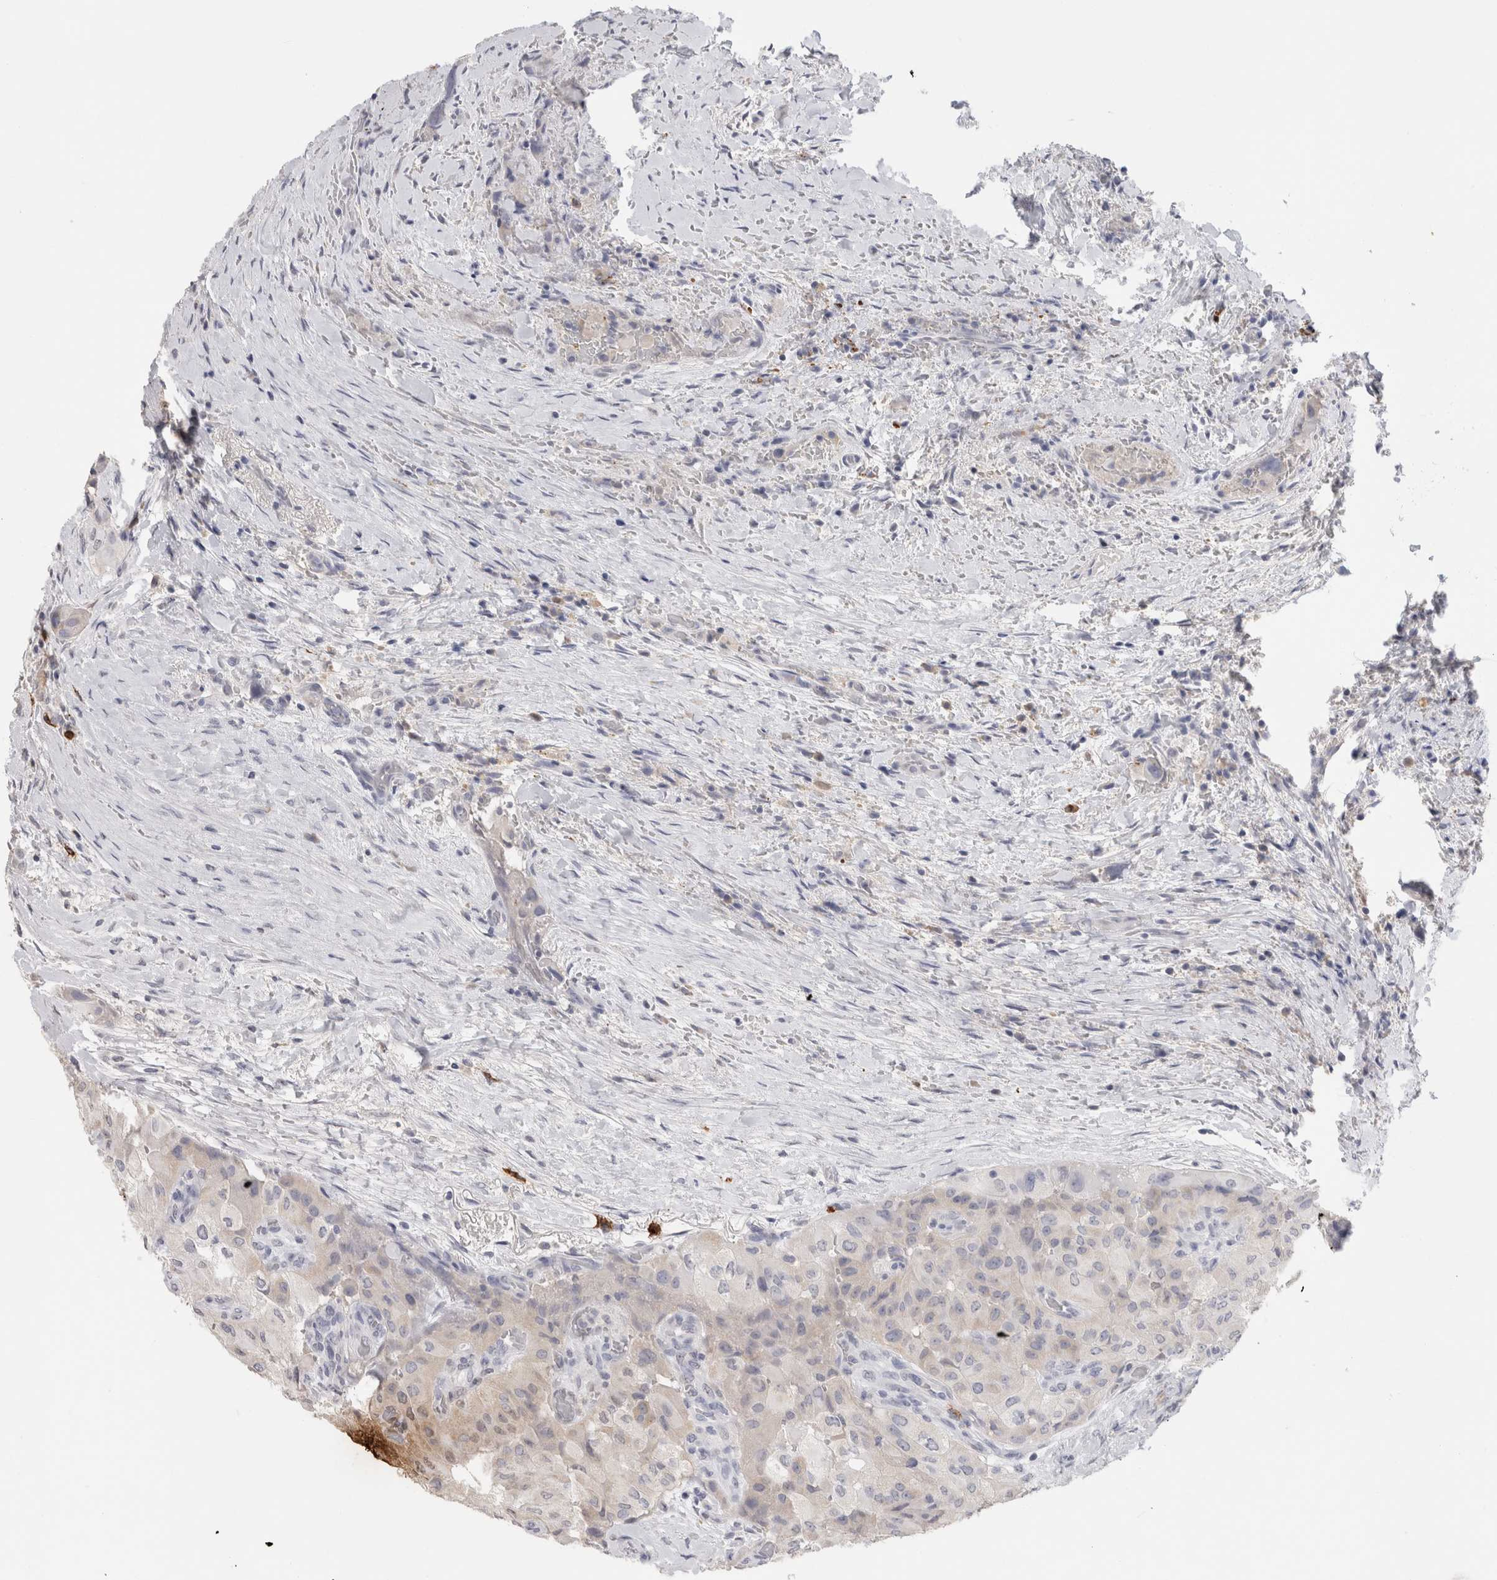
{"staining": {"intensity": "negative", "quantity": "none", "location": "none"}, "tissue": "thyroid cancer", "cell_type": "Tumor cells", "image_type": "cancer", "snomed": [{"axis": "morphology", "description": "Papillary adenocarcinoma, NOS"}, {"axis": "topography", "description": "Thyroid gland"}], "caption": "Immunohistochemical staining of papillary adenocarcinoma (thyroid) exhibits no significant expression in tumor cells.", "gene": "LAMP3", "patient": {"sex": "female", "age": 59}}